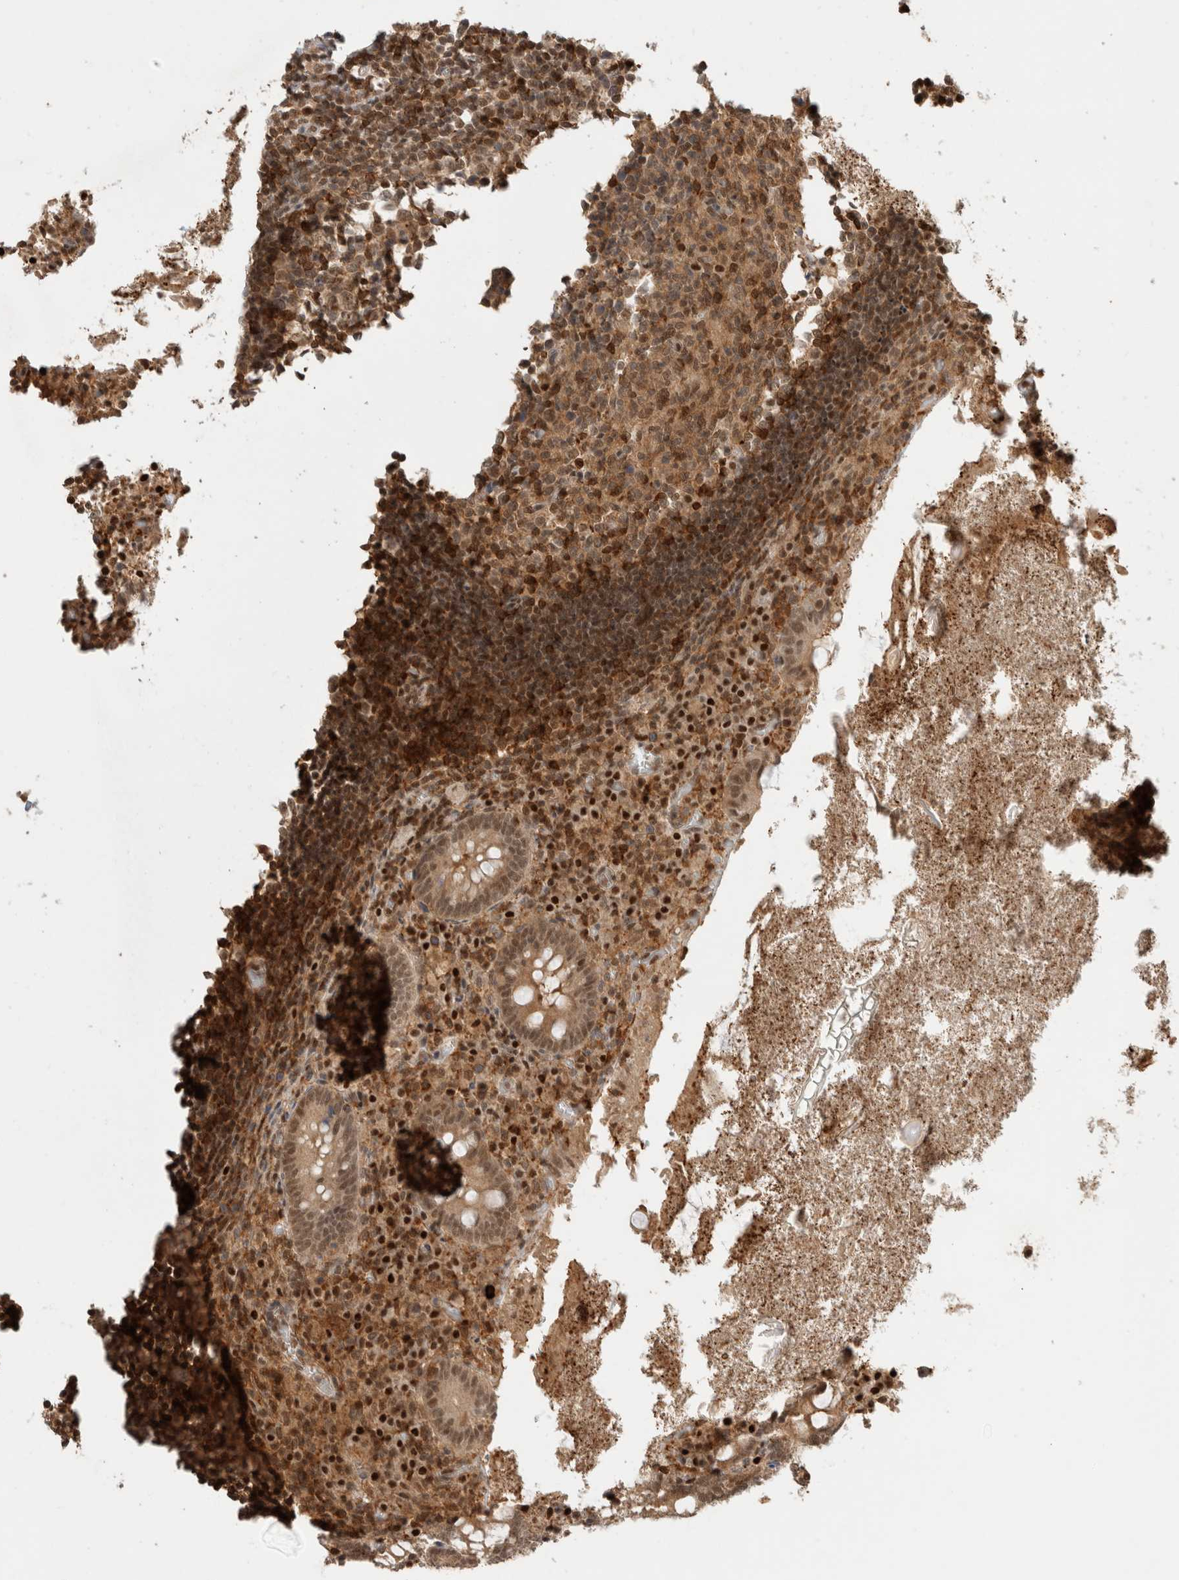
{"staining": {"intensity": "moderate", "quantity": "25%-75%", "location": "cytoplasmic/membranous,nuclear"}, "tissue": "appendix", "cell_type": "Glandular cells", "image_type": "normal", "snomed": [{"axis": "morphology", "description": "Normal tissue, NOS"}, {"axis": "topography", "description": "Appendix"}], "caption": "Immunohistochemical staining of unremarkable appendix demonstrates 25%-75% levels of moderate cytoplasmic/membranous,nuclear protein staining in about 25%-75% of glandular cells. (Brightfield microscopy of DAB IHC at high magnification).", "gene": "SNRNP40", "patient": {"sex": "female", "age": 17}}